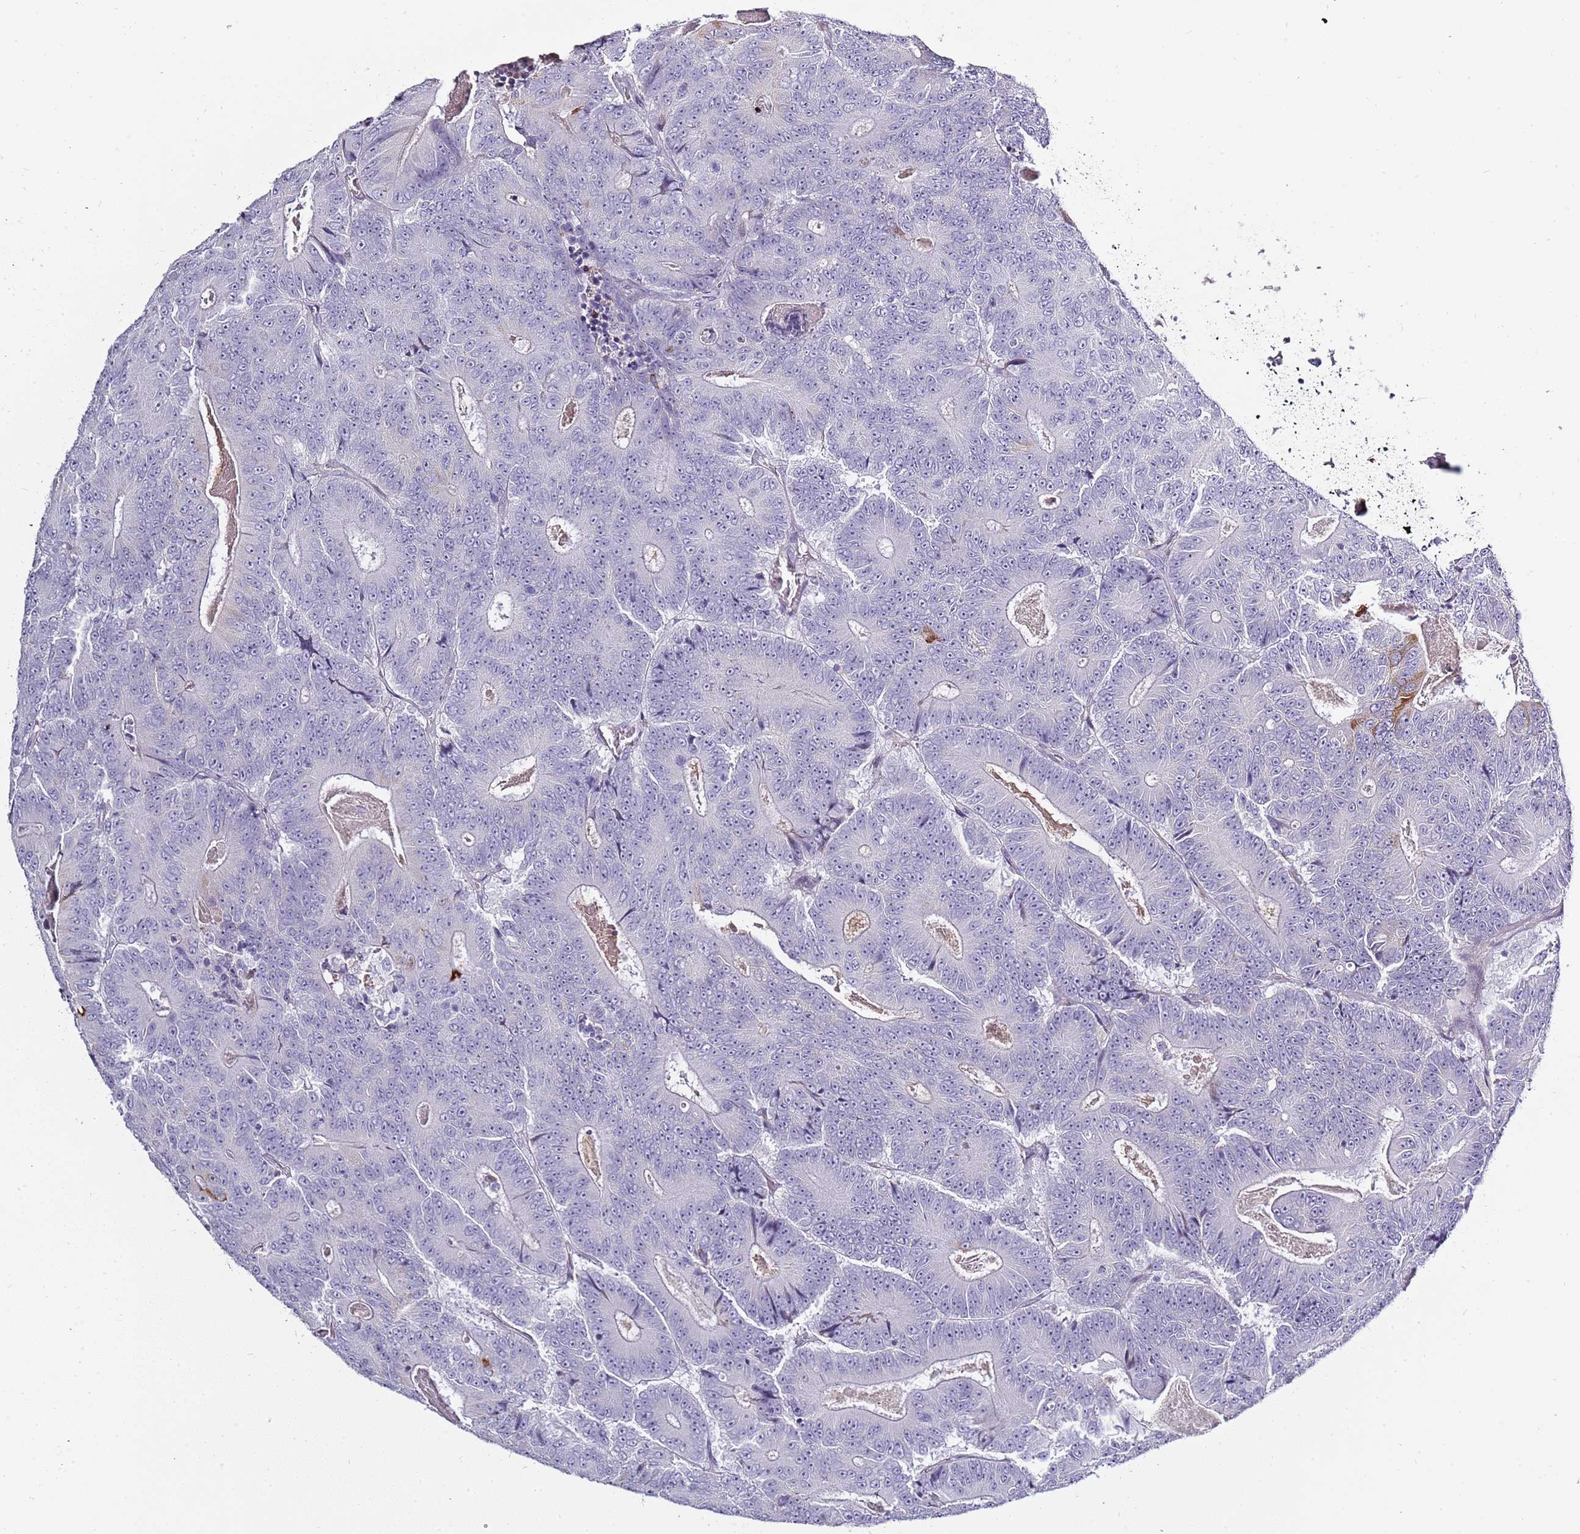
{"staining": {"intensity": "negative", "quantity": "none", "location": "none"}, "tissue": "colorectal cancer", "cell_type": "Tumor cells", "image_type": "cancer", "snomed": [{"axis": "morphology", "description": "Adenocarcinoma, NOS"}, {"axis": "topography", "description": "Colon"}], "caption": "The image demonstrates no significant positivity in tumor cells of colorectal cancer (adenocarcinoma).", "gene": "TNFRSF6B", "patient": {"sex": "male", "age": 83}}